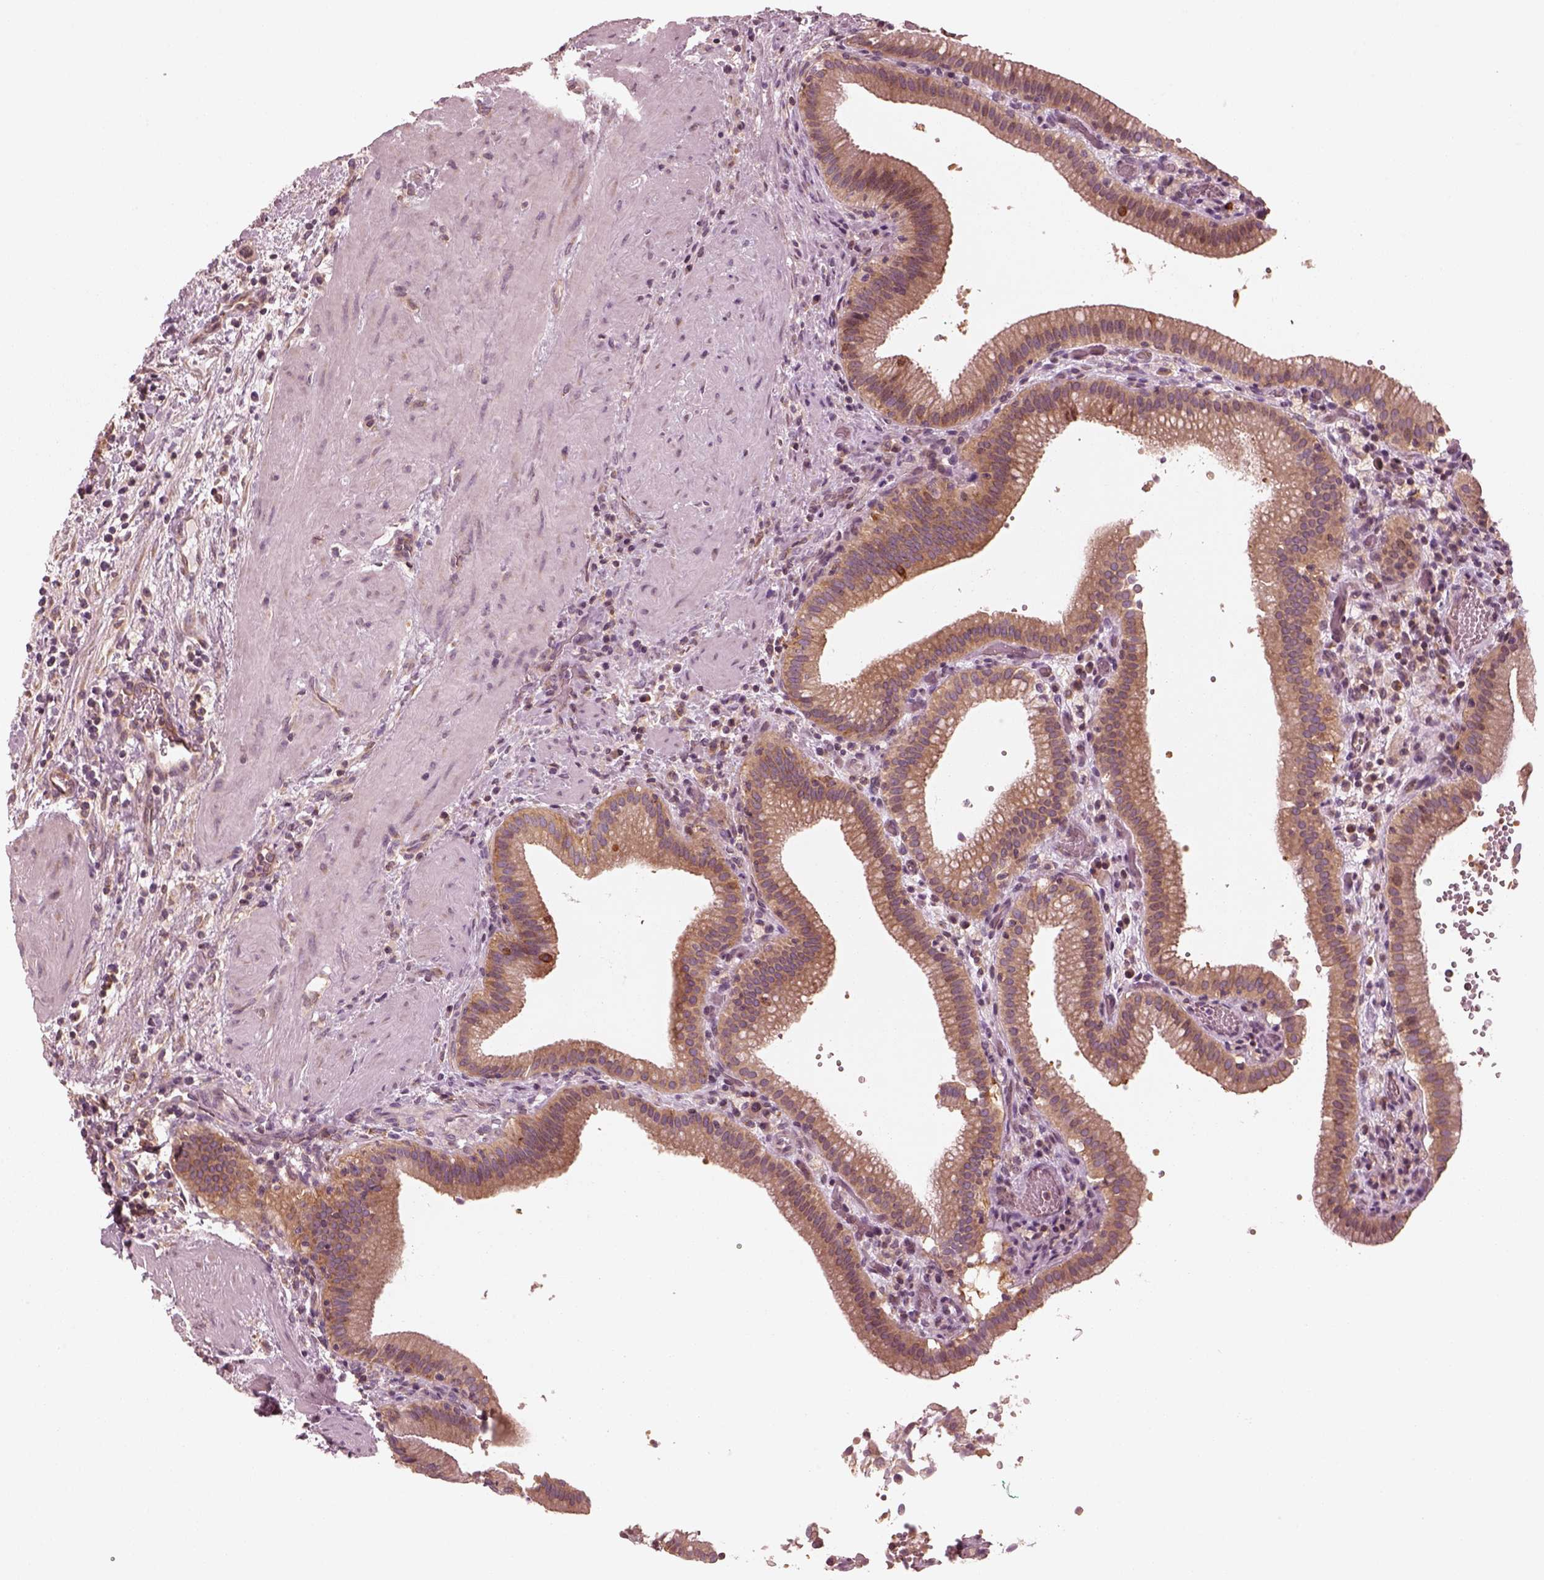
{"staining": {"intensity": "moderate", "quantity": ">75%", "location": "cytoplasmic/membranous"}, "tissue": "gallbladder", "cell_type": "Glandular cells", "image_type": "normal", "snomed": [{"axis": "morphology", "description": "Normal tissue, NOS"}, {"axis": "topography", "description": "Gallbladder"}], "caption": "About >75% of glandular cells in normal human gallbladder demonstrate moderate cytoplasmic/membranous protein staining as visualized by brown immunohistochemical staining.", "gene": "CNOT2", "patient": {"sex": "male", "age": 42}}